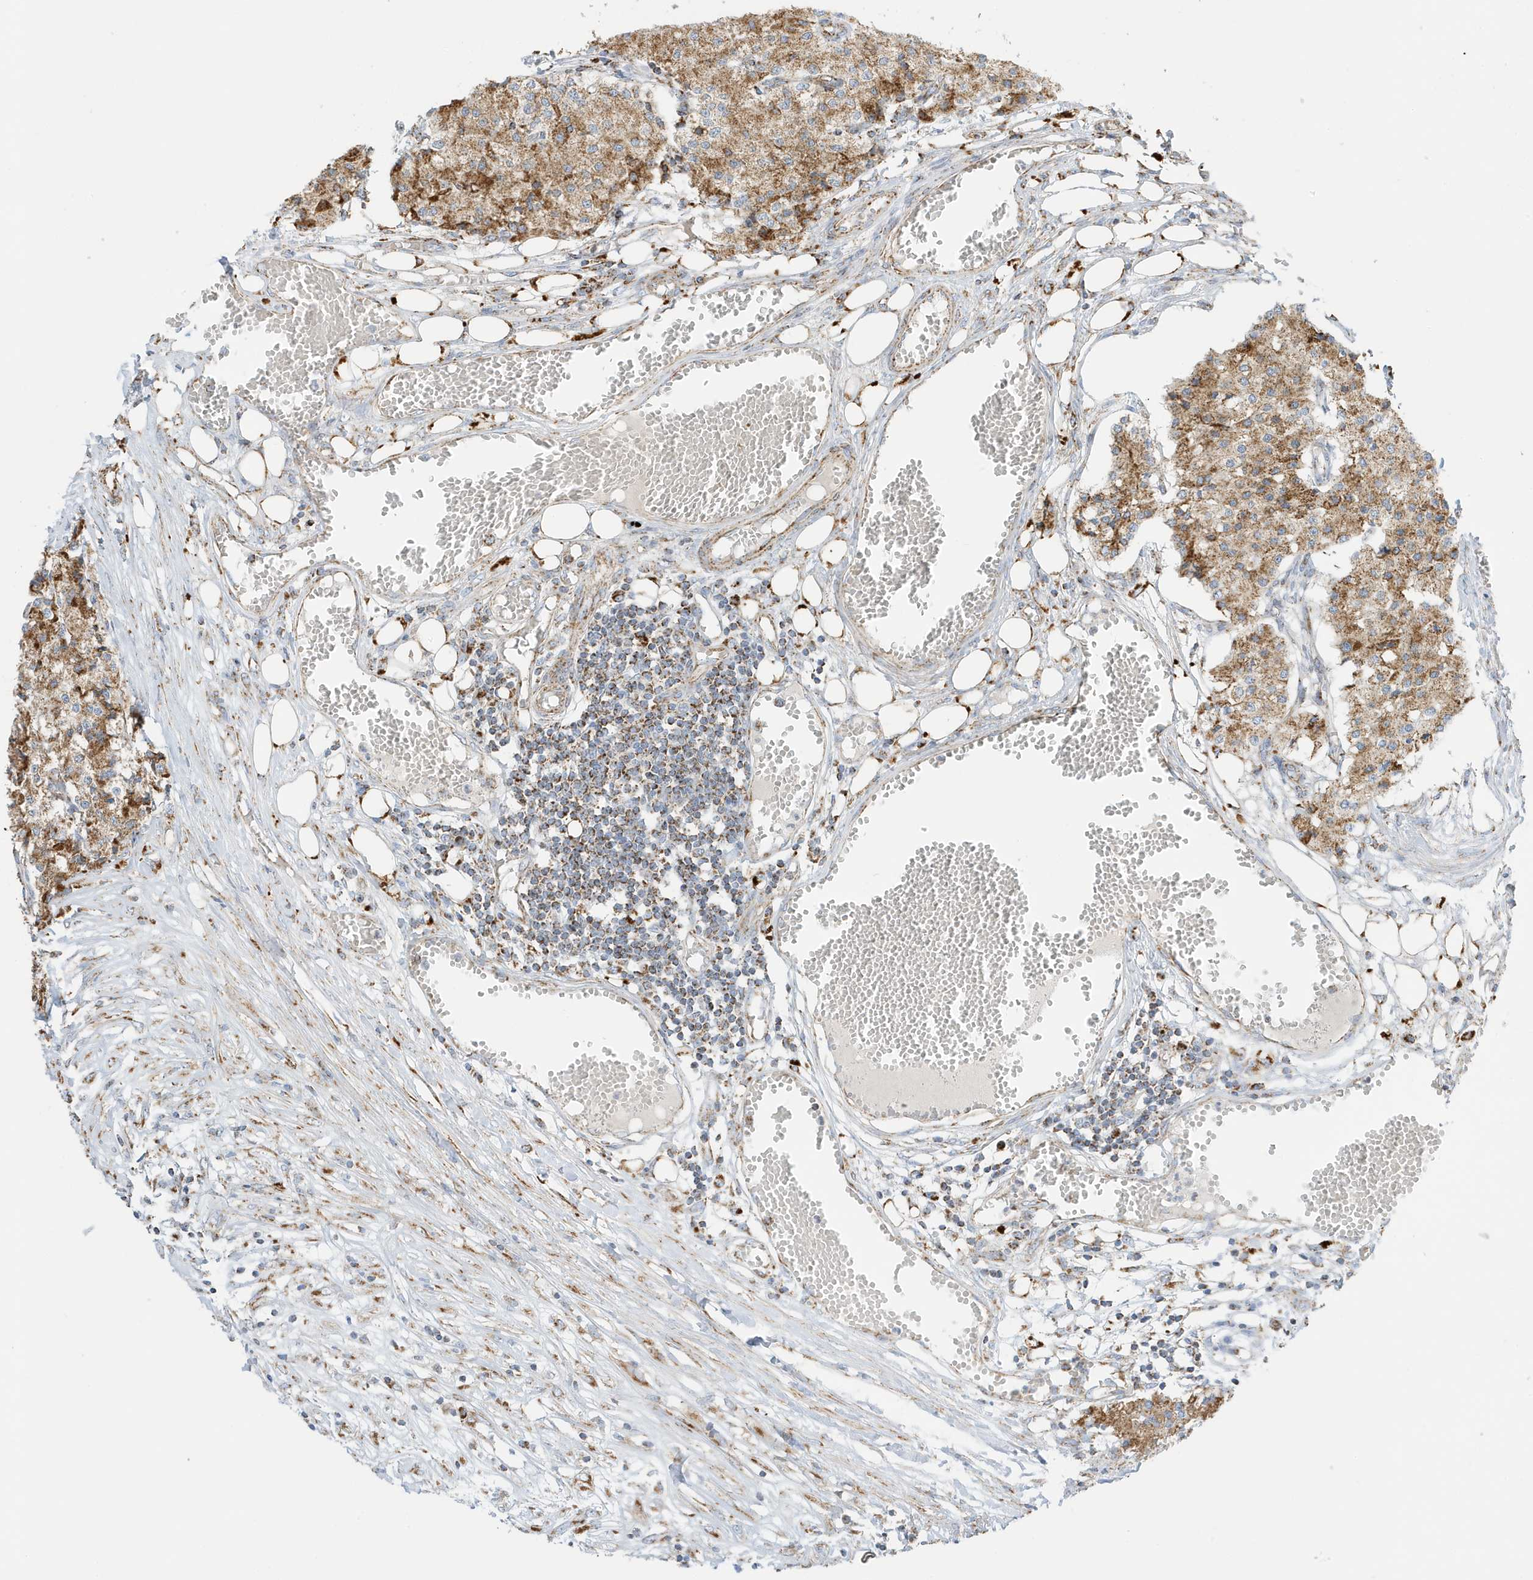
{"staining": {"intensity": "moderate", "quantity": ">75%", "location": "cytoplasmic/membranous"}, "tissue": "carcinoid", "cell_type": "Tumor cells", "image_type": "cancer", "snomed": [{"axis": "morphology", "description": "Carcinoid, malignant, NOS"}, {"axis": "topography", "description": "Colon"}], "caption": "There is medium levels of moderate cytoplasmic/membranous positivity in tumor cells of malignant carcinoid, as demonstrated by immunohistochemical staining (brown color).", "gene": "ATP5ME", "patient": {"sex": "female", "age": 52}}